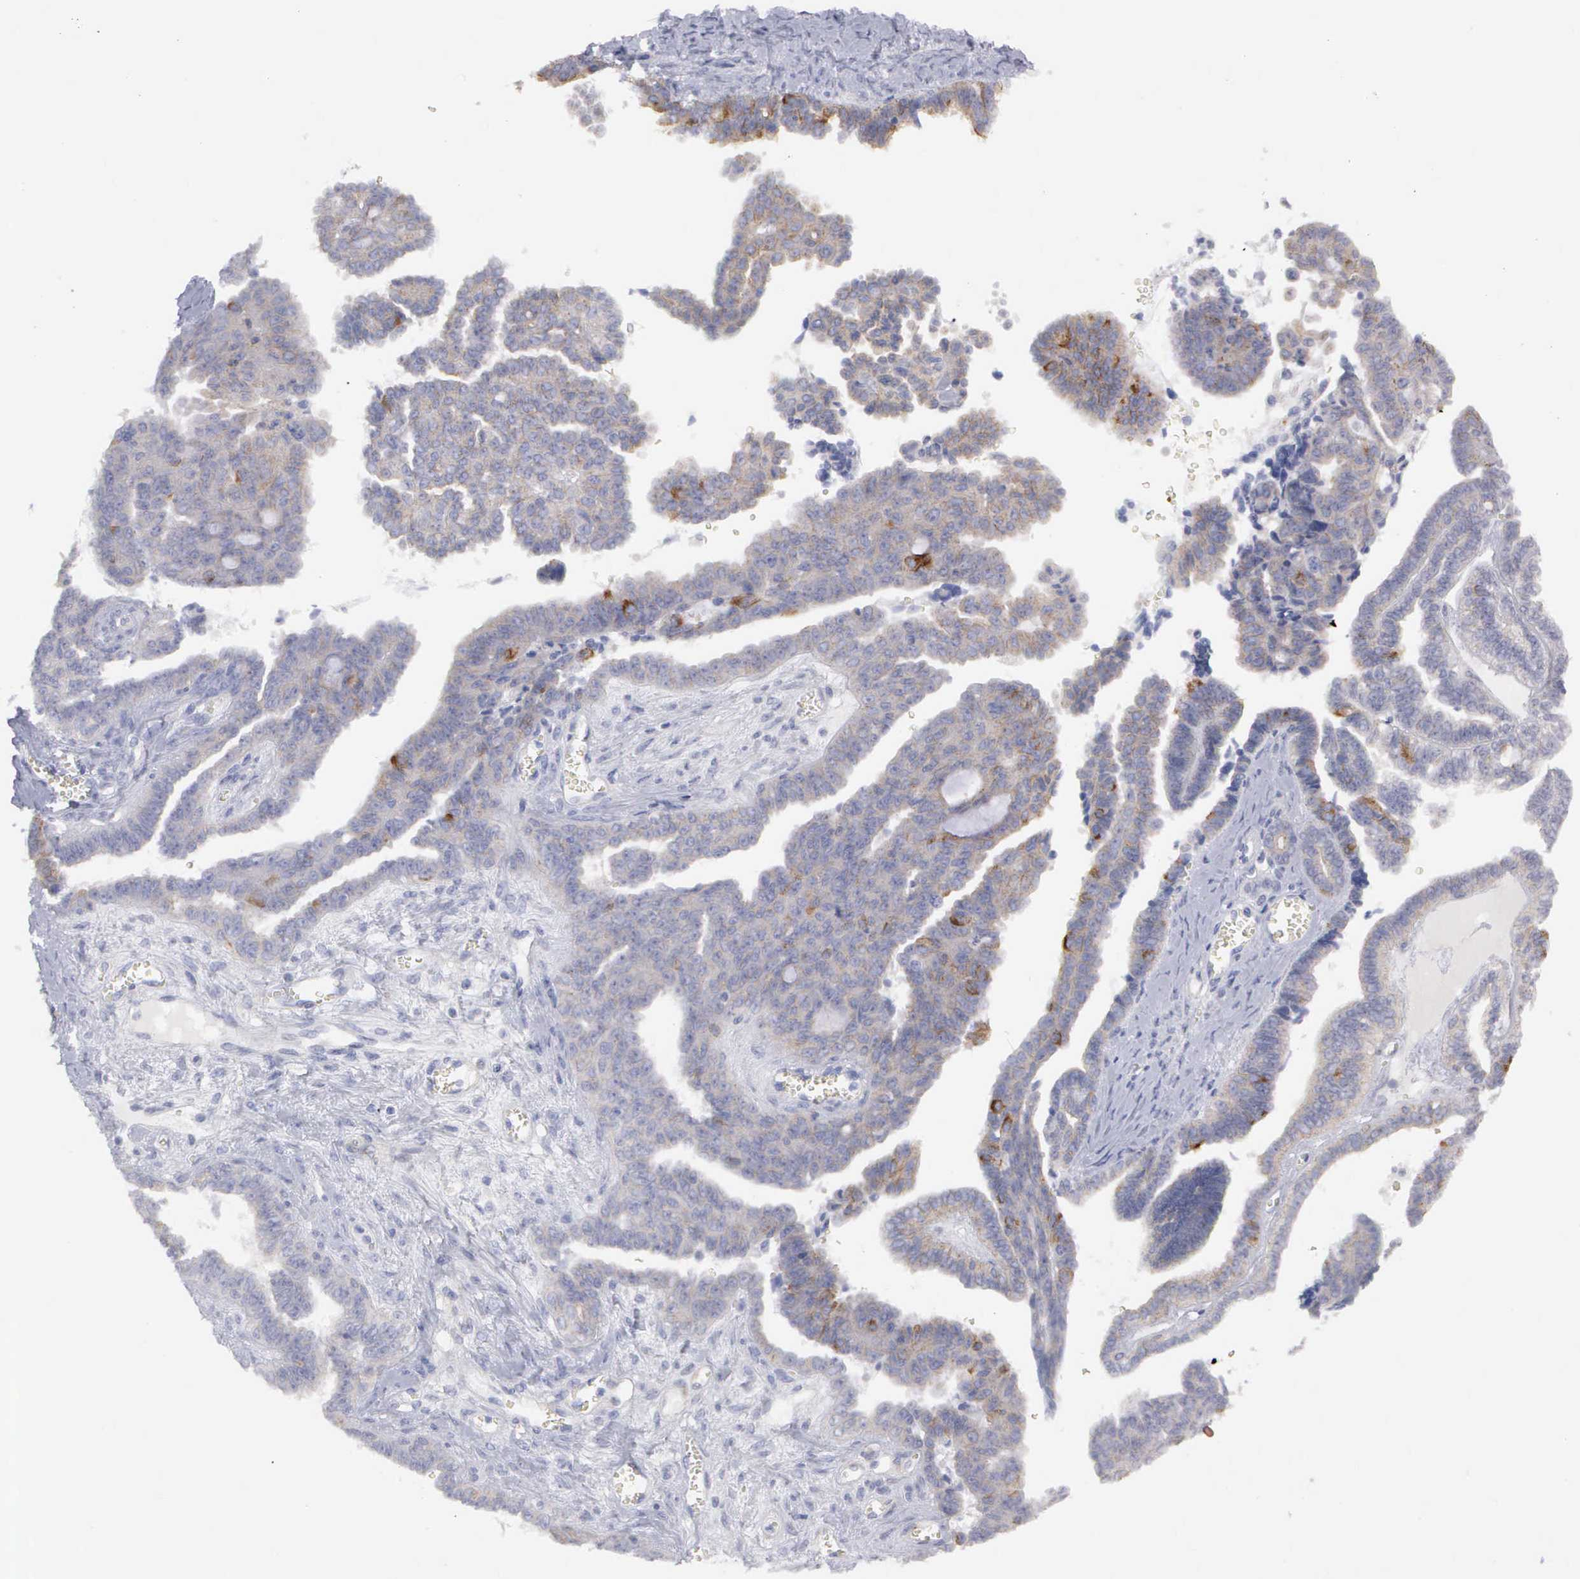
{"staining": {"intensity": "weak", "quantity": ">75%", "location": "cytoplasmic/membranous"}, "tissue": "ovarian cancer", "cell_type": "Tumor cells", "image_type": "cancer", "snomed": [{"axis": "morphology", "description": "Cystadenocarcinoma, serous, NOS"}, {"axis": "topography", "description": "Ovary"}], "caption": "Protein expression analysis of ovarian cancer (serous cystadenocarcinoma) exhibits weak cytoplasmic/membranous expression in about >75% of tumor cells.", "gene": "CEP170B", "patient": {"sex": "female", "age": 71}}